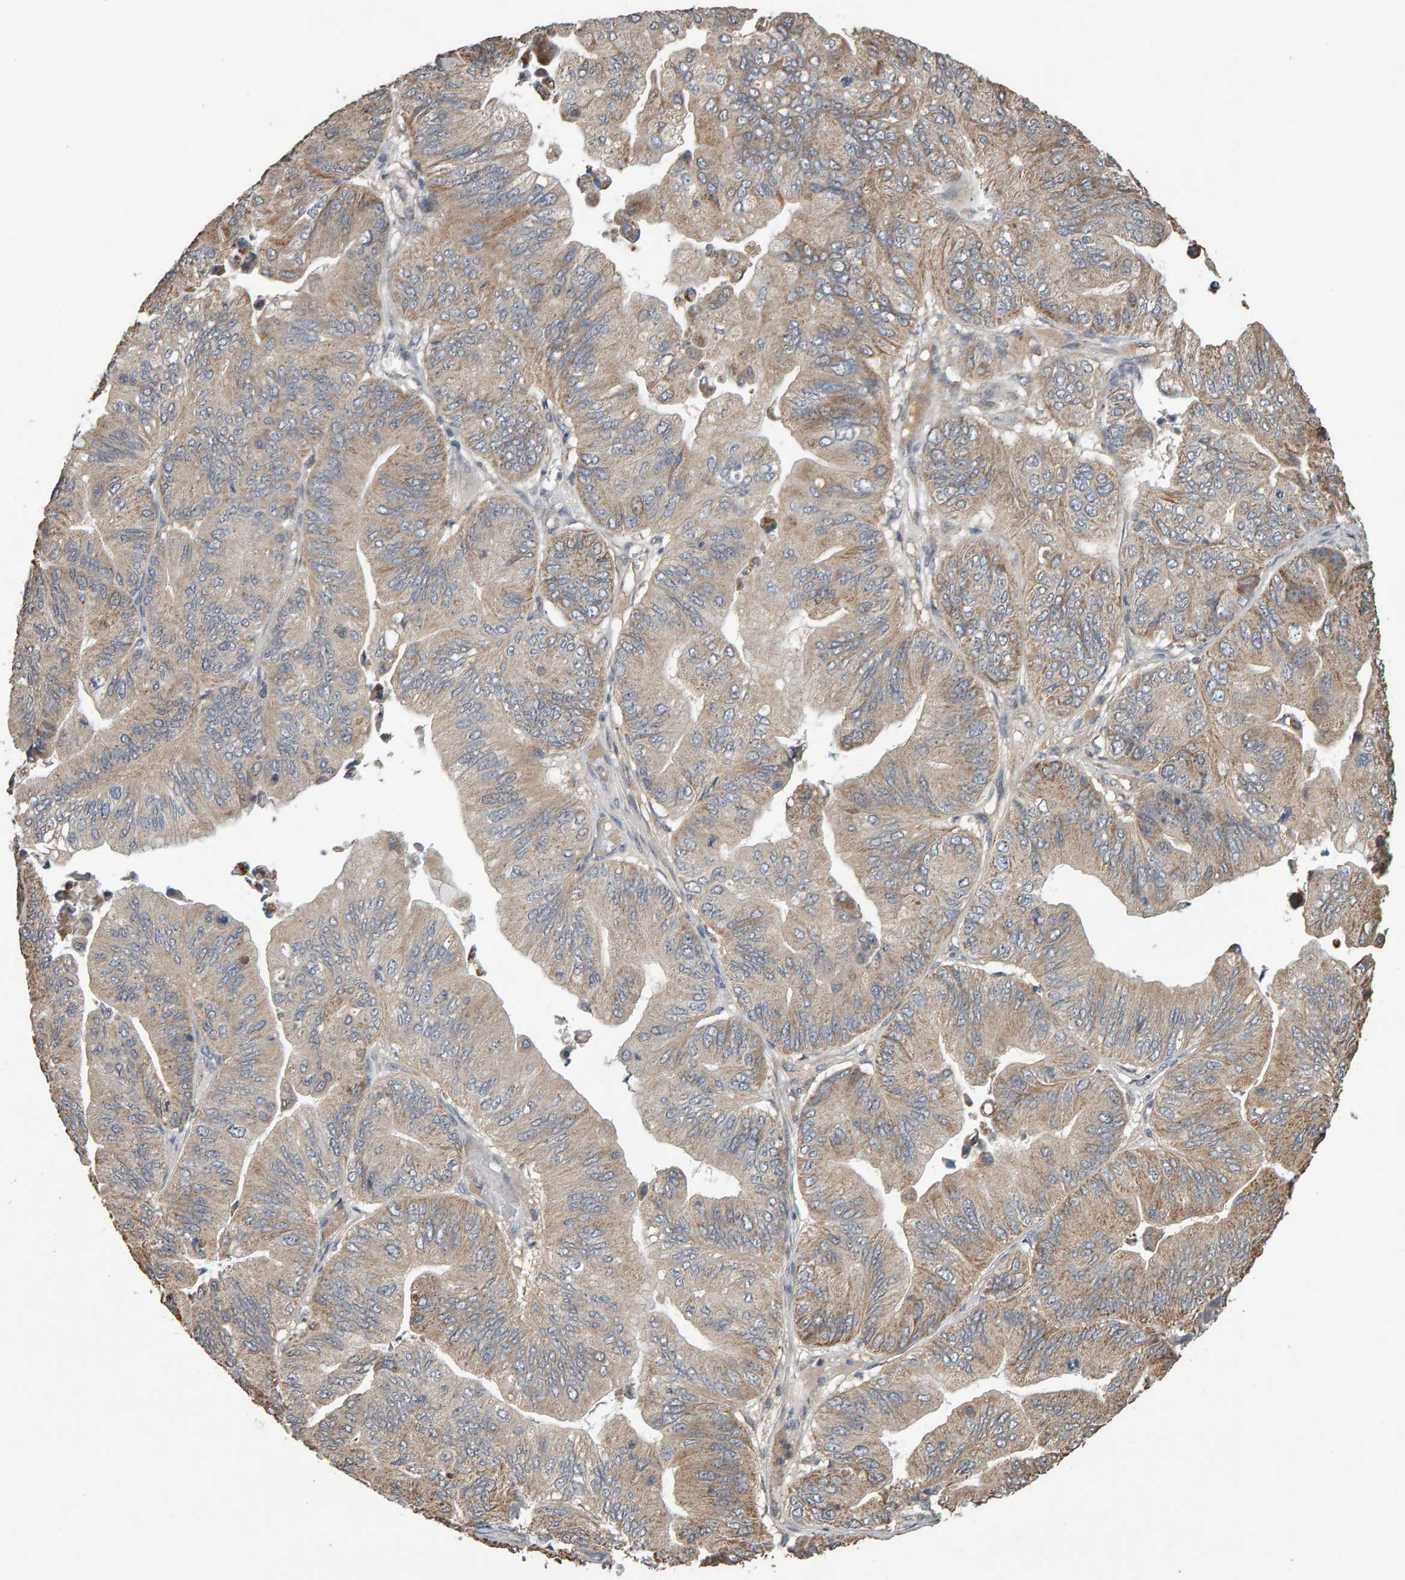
{"staining": {"intensity": "moderate", "quantity": "25%-75%", "location": "cytoplasmic/membranous"}, "tissue": "ovarian cancer", "cell_type": "Tumor cells", "image_type": "cancer", "snomed": [{"axis": "morphology", "description": "Cystadenocarcinoma, mucinous, NOS"}, {"axis": "topography", "description": "Ovary"}], "caption": "Immunohistochemistry (IHC) of human ovarian cancer reveals medium levels of moderate cytoplasmic/membranous positivity in about 25%-75% of tumor cells. (DAB = brown stain, brightfield microscopy at high magnification).", "gene": "COASY", "patient": {"sex": "female", "age": 61}}